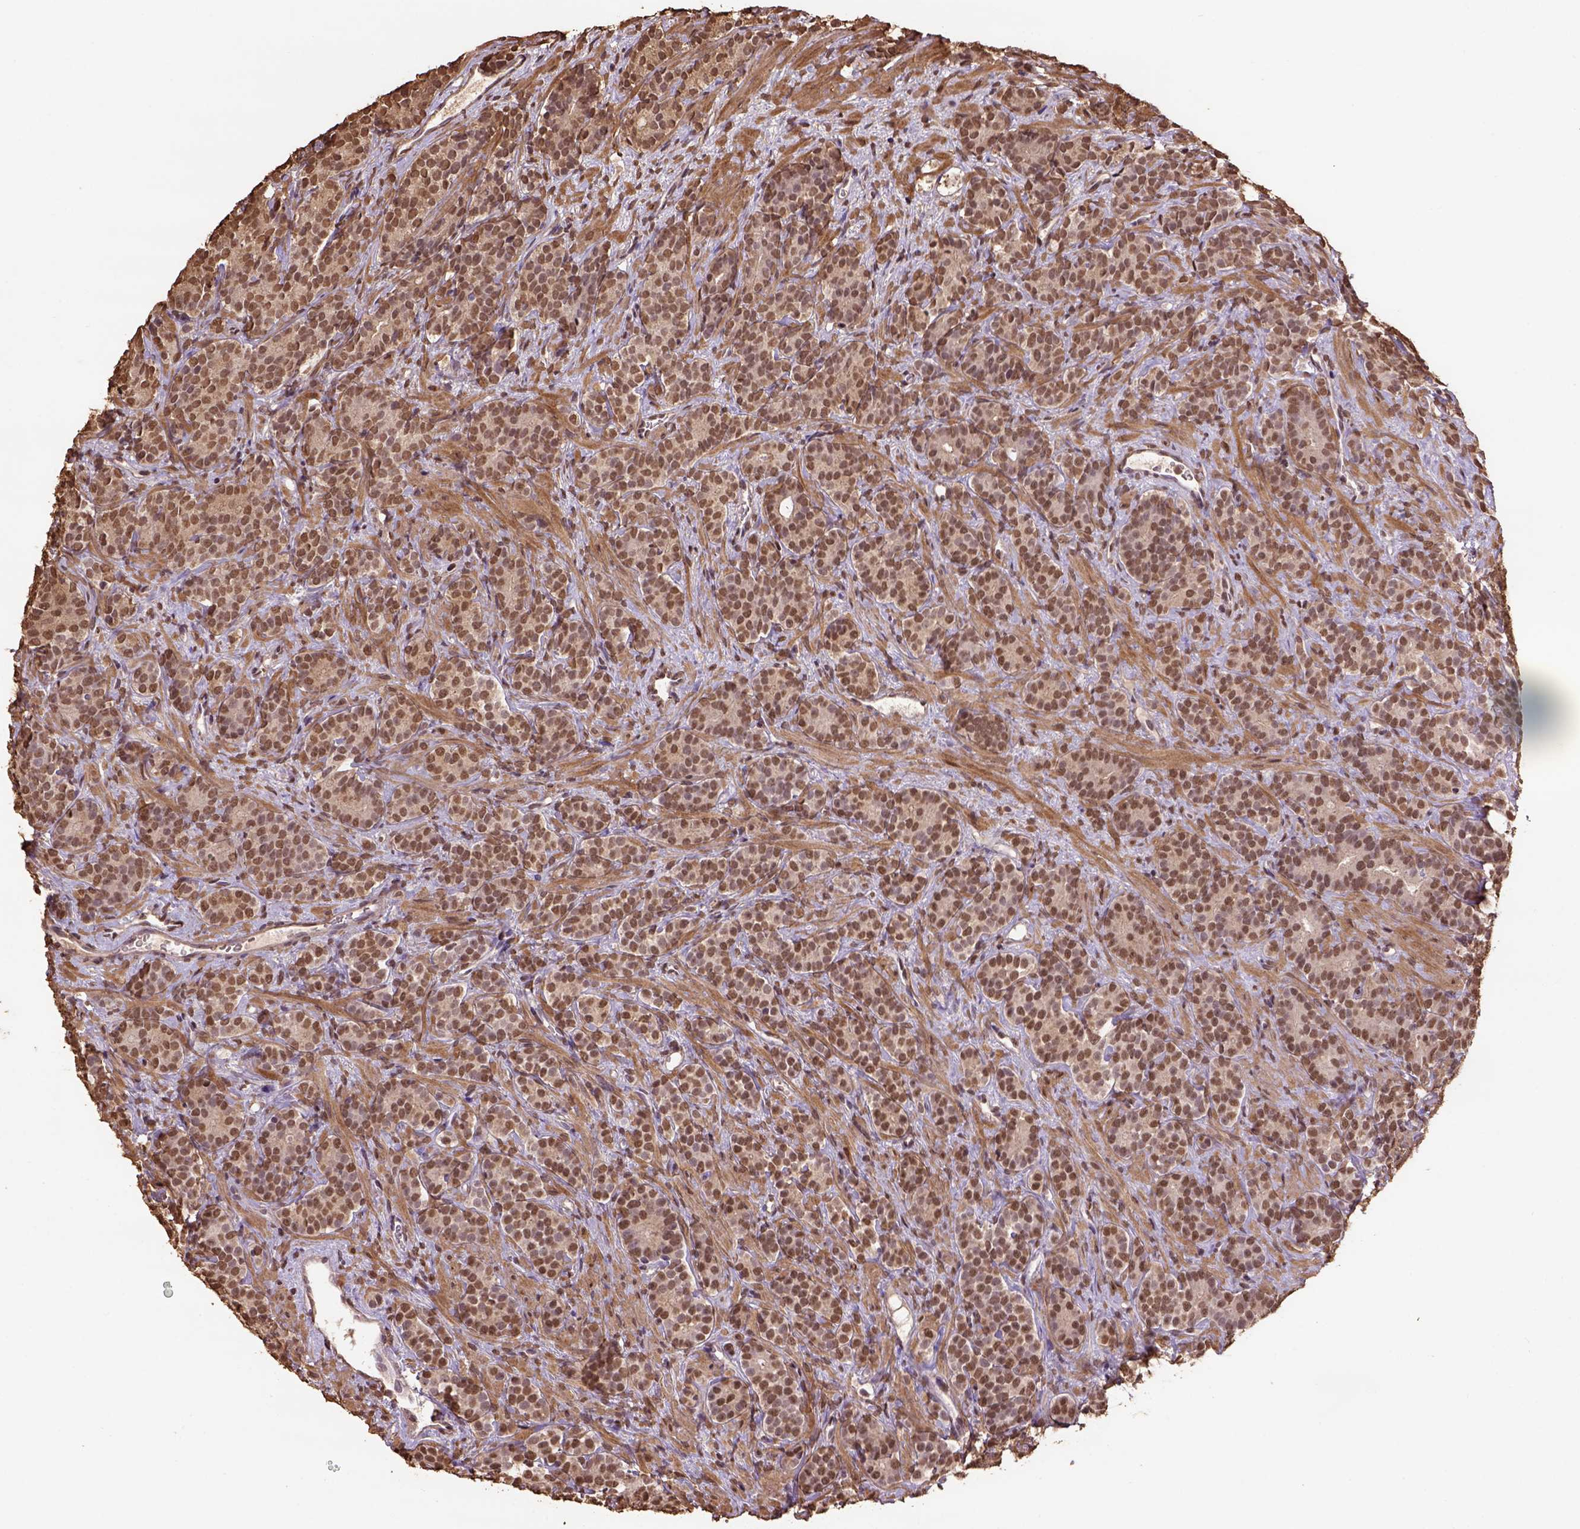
{"staining": {"intensity": "strong", "quantity": ">75%", "location": "nuclear"}, "tissue": "prostate cancer", "cell_type": "Tumor cells", "image_type": "cancer", "snomed": [{"axis": "morphology", "description": "Adenocarcinoma, High grade"}, {"axis": "topography", "description": "Prostate"}], "caption": "Tumor cells exhibit high levels of strong nuclear positivity in about >75% of cells in human adenocarcinoma (high-grade) (prostate). (DAB (3,3'-diaminobenzidine) = brown stain, brightfield microscopy at high magnification).", "gene": "CSTF2T", "patient": {"sex": "male", "age": 84}}